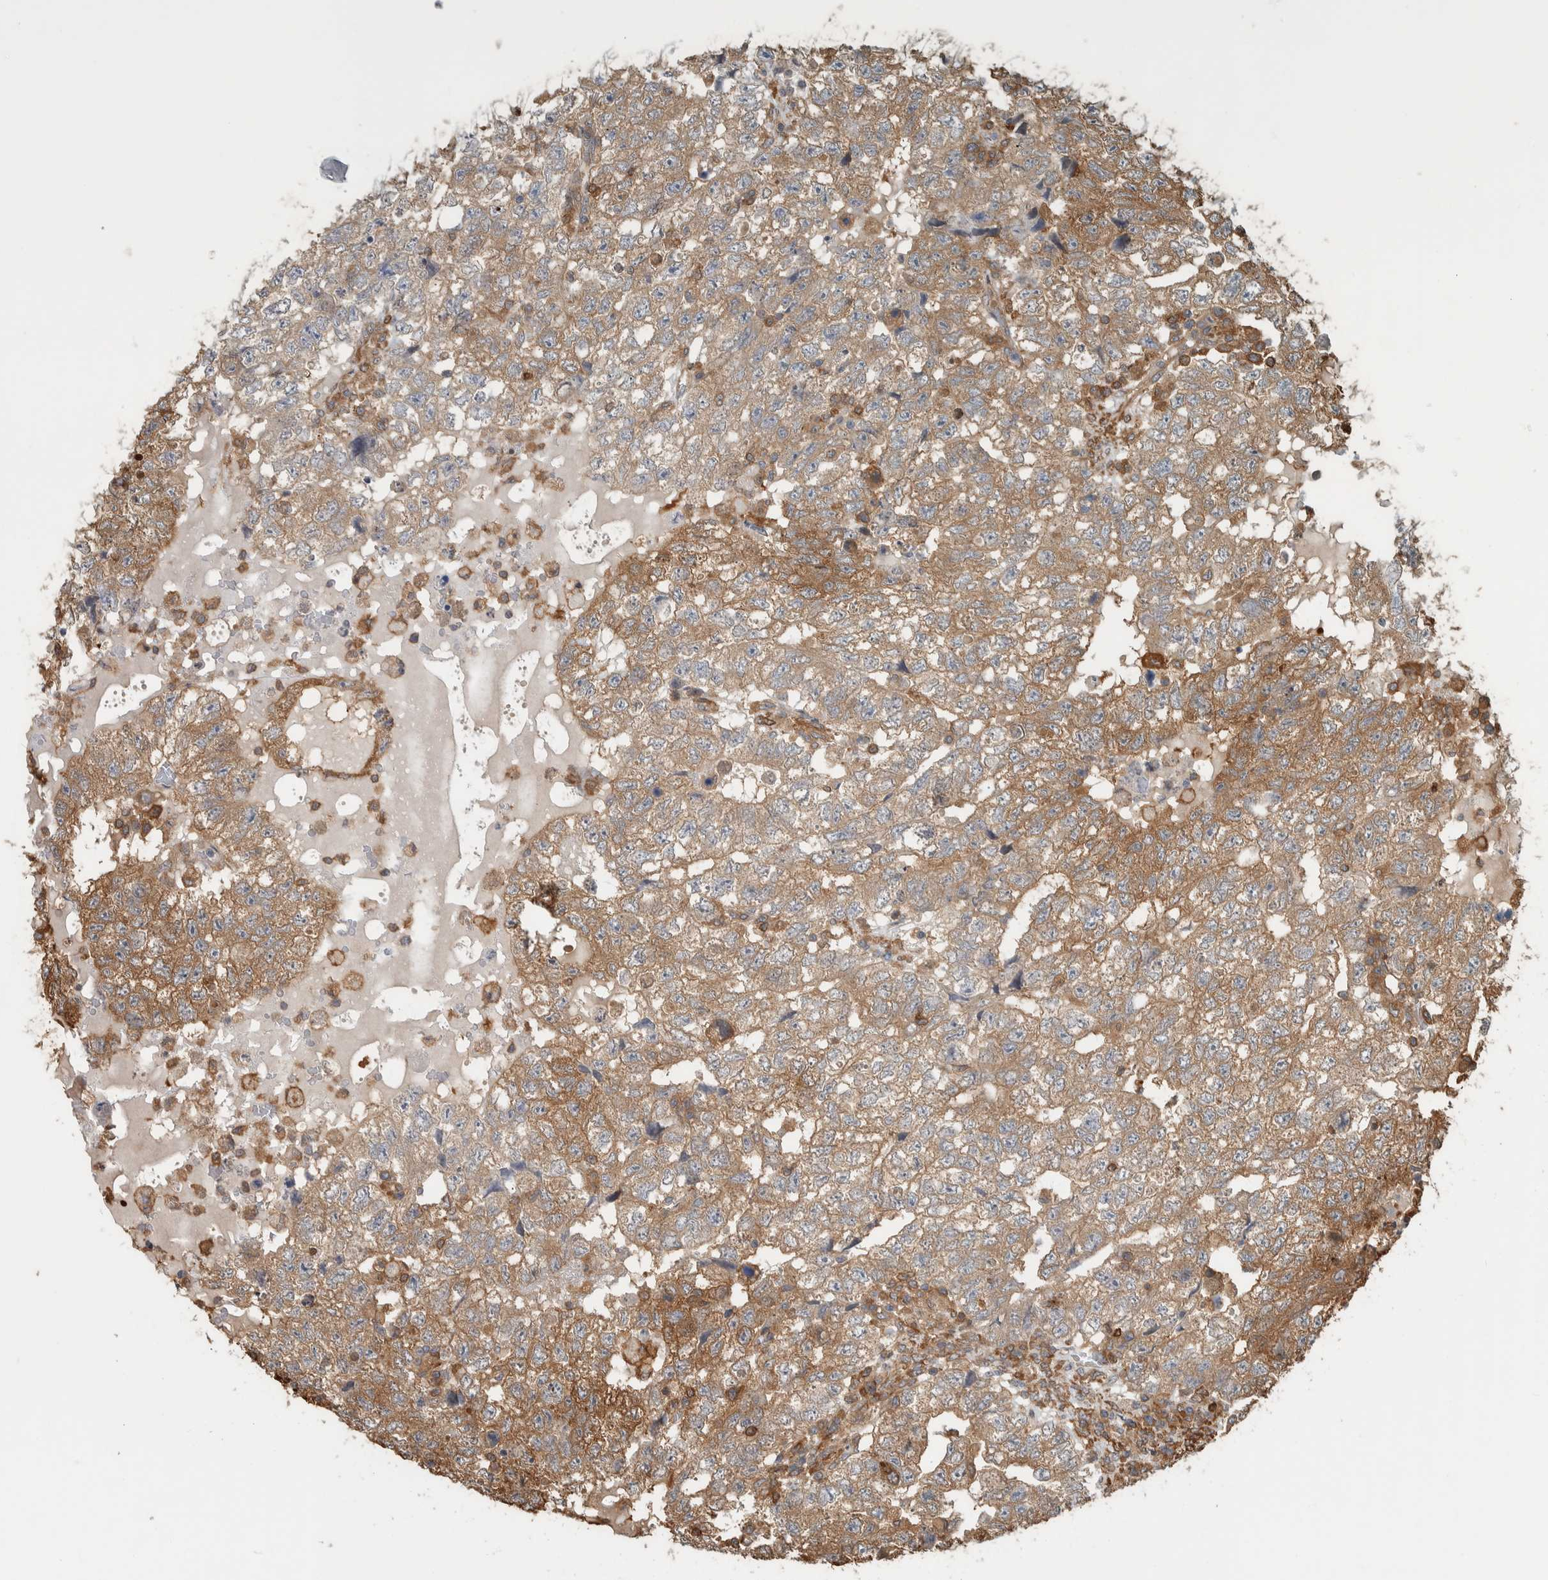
{"staining": {"intensity": "moderate", "quantity": ">75%", "location": "cytoplasmic/membranous"}, "tissue": "testis cancer", "cell_type": "Tumor cells", "image_type": "cancer", "snomed": [{"axis": "morphology", "description": "Carcinoma, Embryonal, NOS"}, {"axis": "topography", "description": "Testis"}], "caption": "This is a micrograph of immunohistochemistry (IHC) staining of testis cancer, which shows moderate positivity in the cytoplasmic/membranous of tumor cells.", "gene": "CNTROB", "patient": {"sex": "male", "age": 36}}